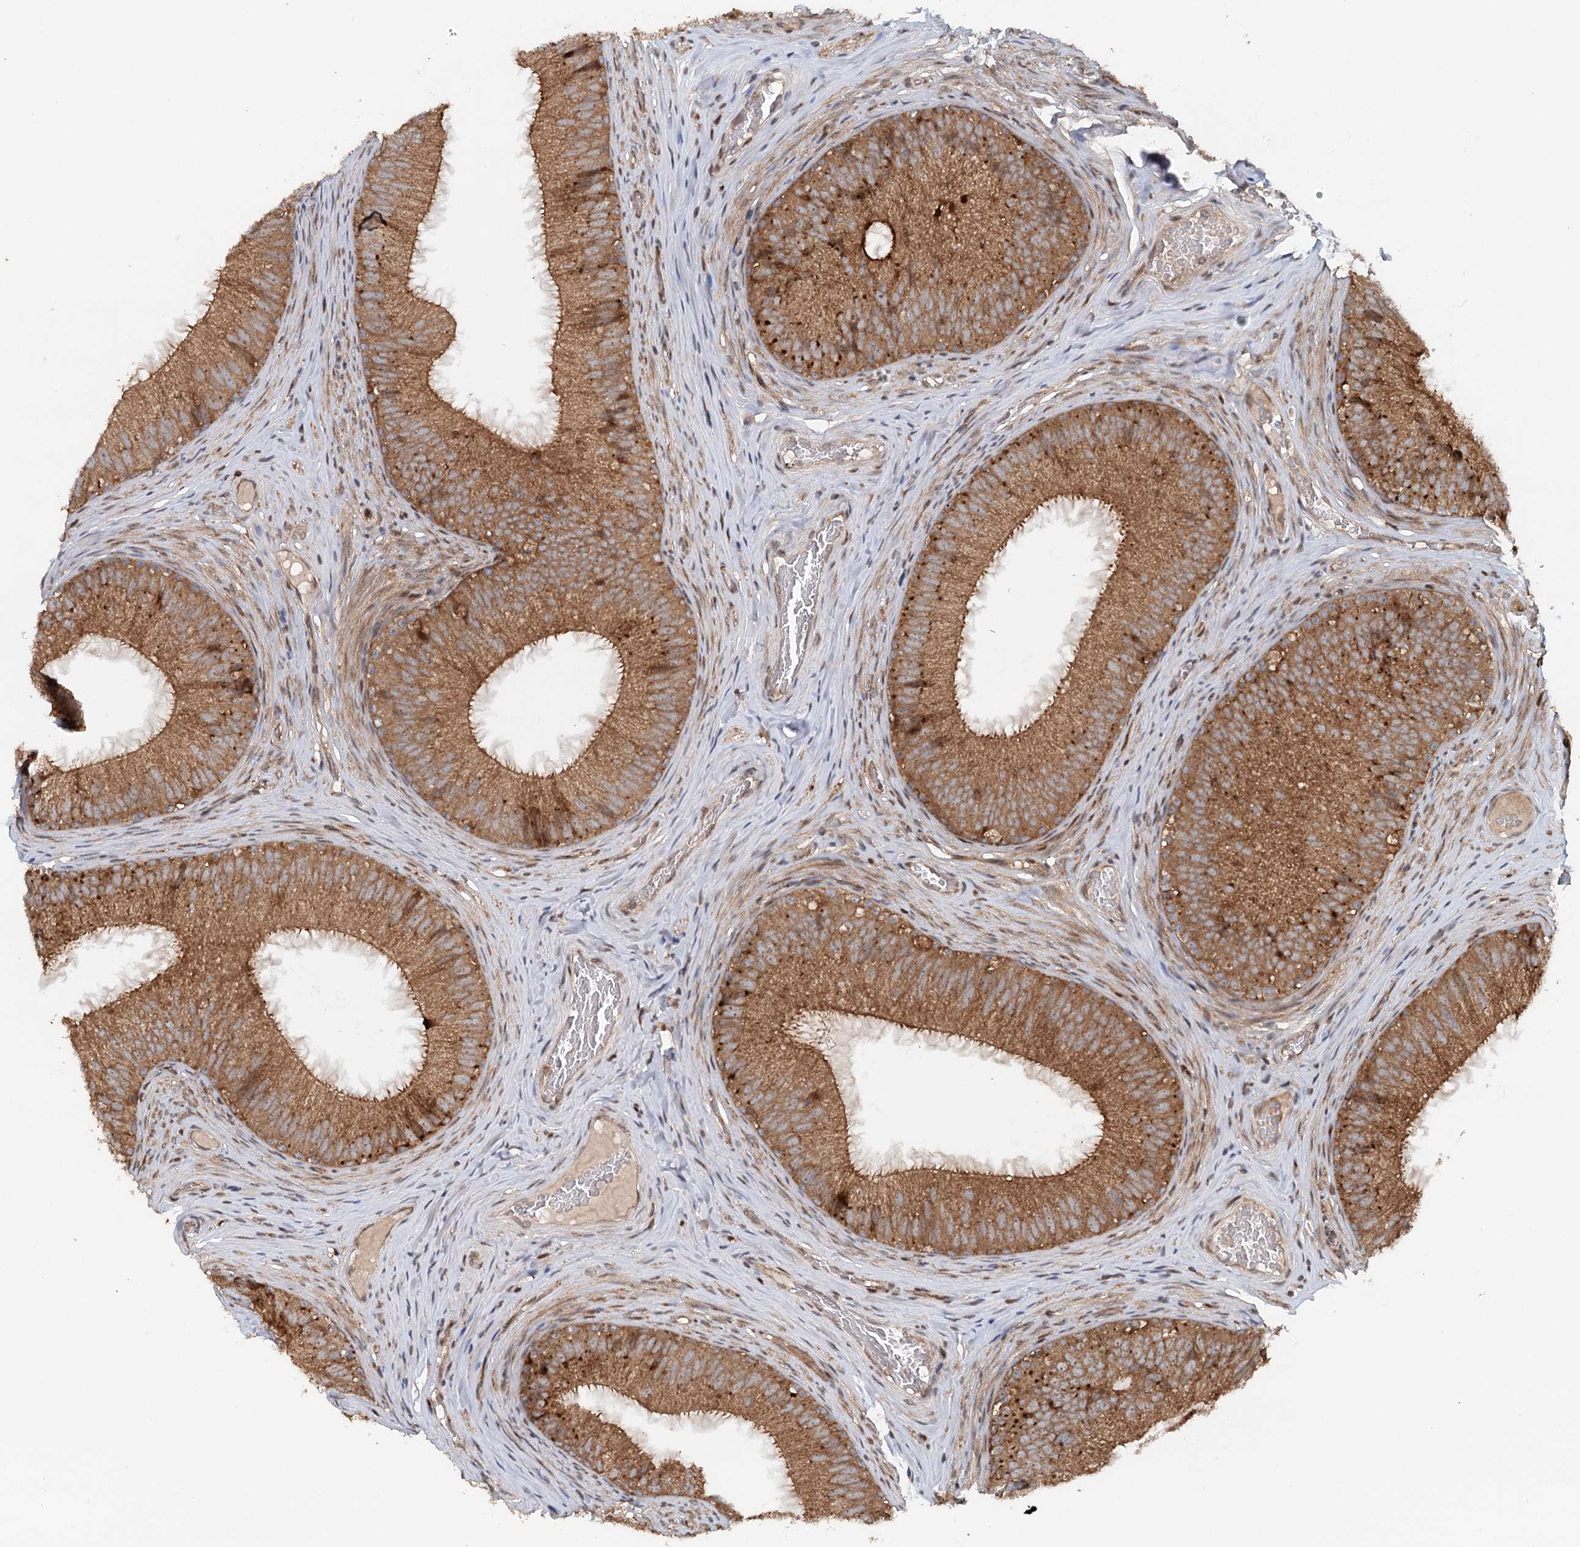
{"staining": {"intensity": "moderate", "quantity": ">75%", "location": "cytoplasmic/membranous,nuclear"}, "tissue": "epididymis", "cell_type": "Glandular cells", "image_type": "normal", "snomed": [{"axis": "morphology", "description": "Normal tissue, NOS"}, {"axis": "topography", "description": "Epididymis"}], "caption": "The immunohistochemical stain shows moderate cytoplasmic/membranous,nuclear staining in glandular cells of benign epididymis. The protein is stained brown, and the nuclei are stained in blue (DAB IHC with brightfield microscopy, high magnification).", "gene": "RNF111", "patient": {"sex": "male", "age": 34}}